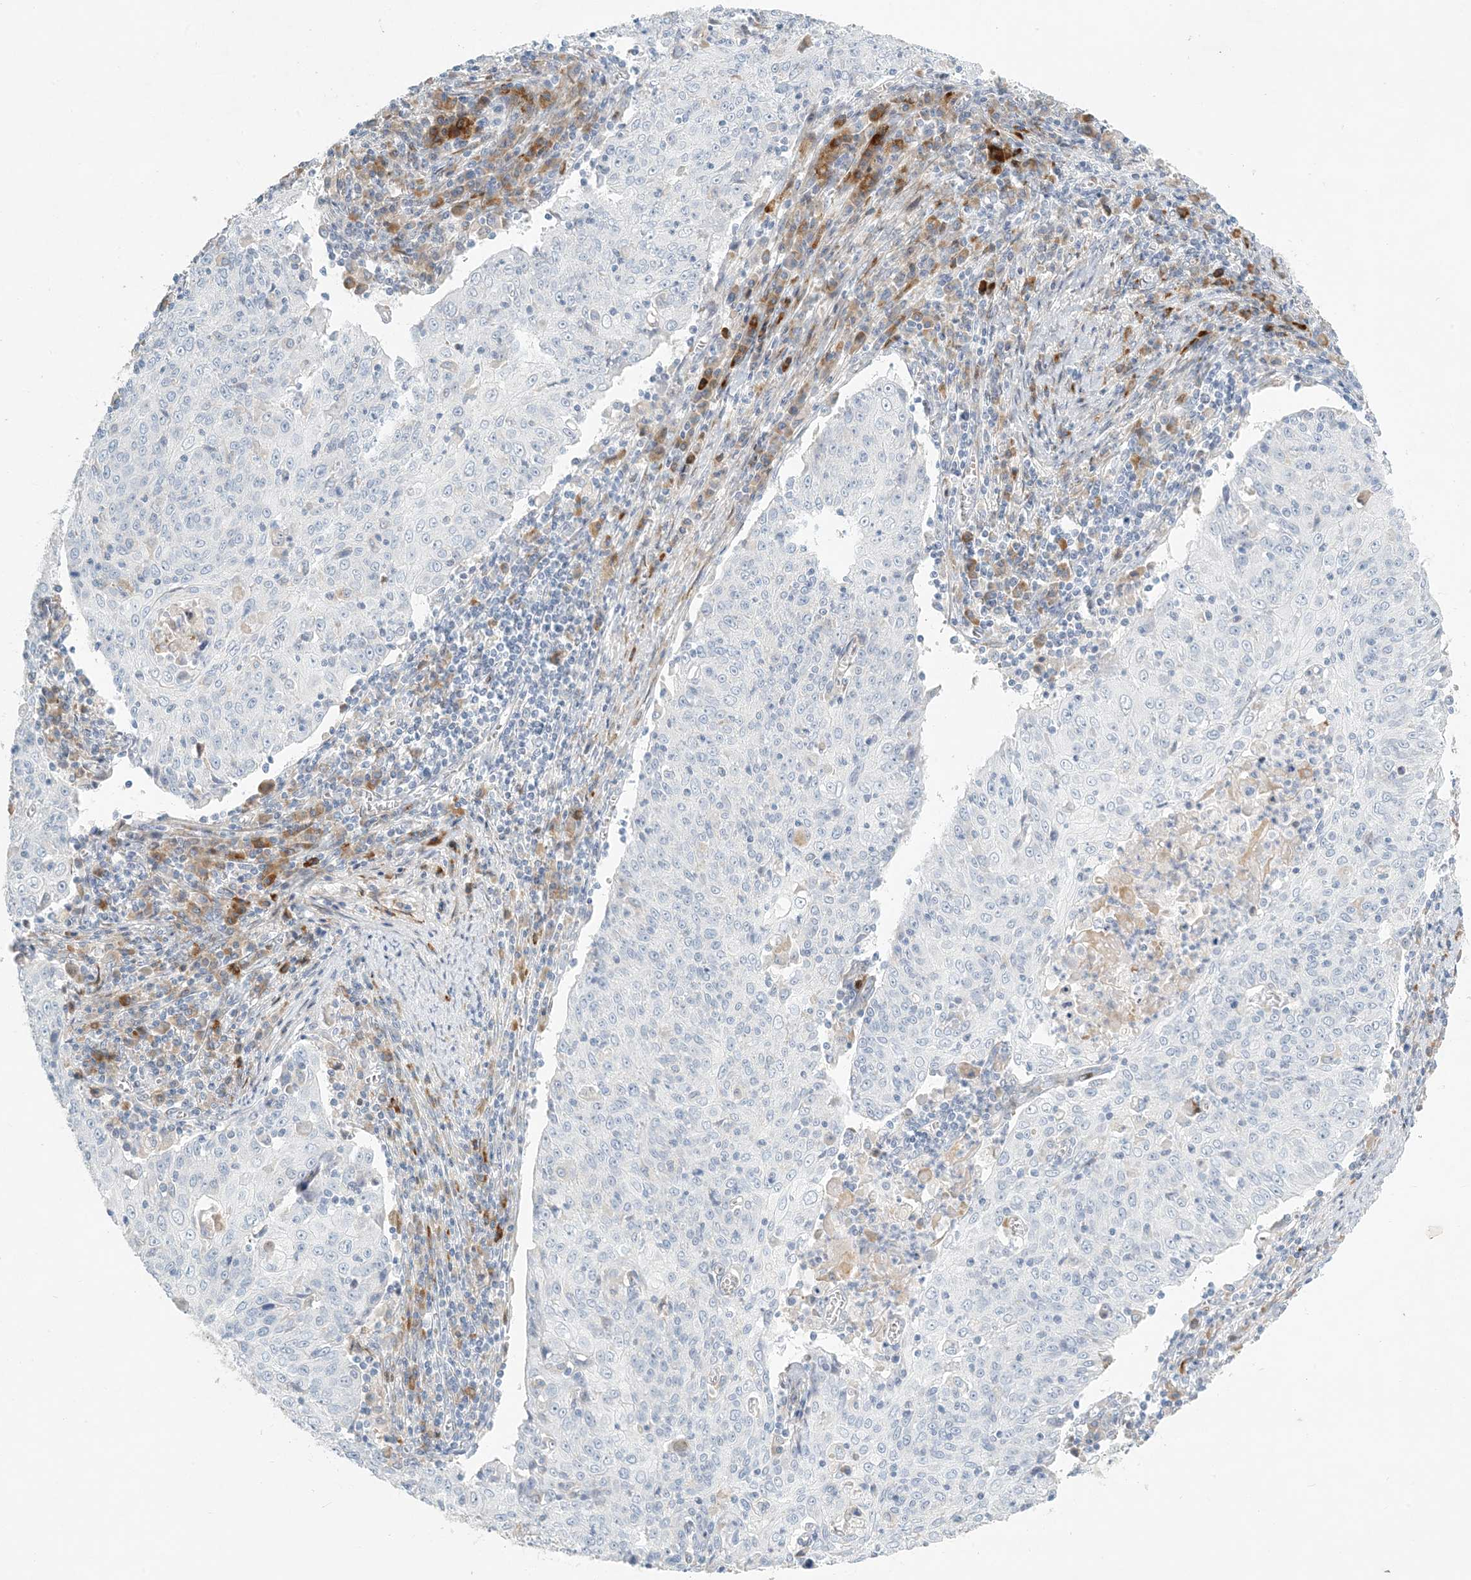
{"staining": {"intensity": "negative", "quantity": "none", "location": "none"}, "tissue": "cervical cancer", "cell_type": "Tumor cells", "image_type": "cancer", "snomed": [{"axis": "morphology", "description": "Squamous cell carcinoma, NOS"}, {"axis": "topography", "description": "Cervix"}], "caption": "Tumor cells show no significant protein staining in cervical cancer (squamous cell carcinoma).", "gene": "ZNF385D", "patient": {"sex": "female", "age": 48}}